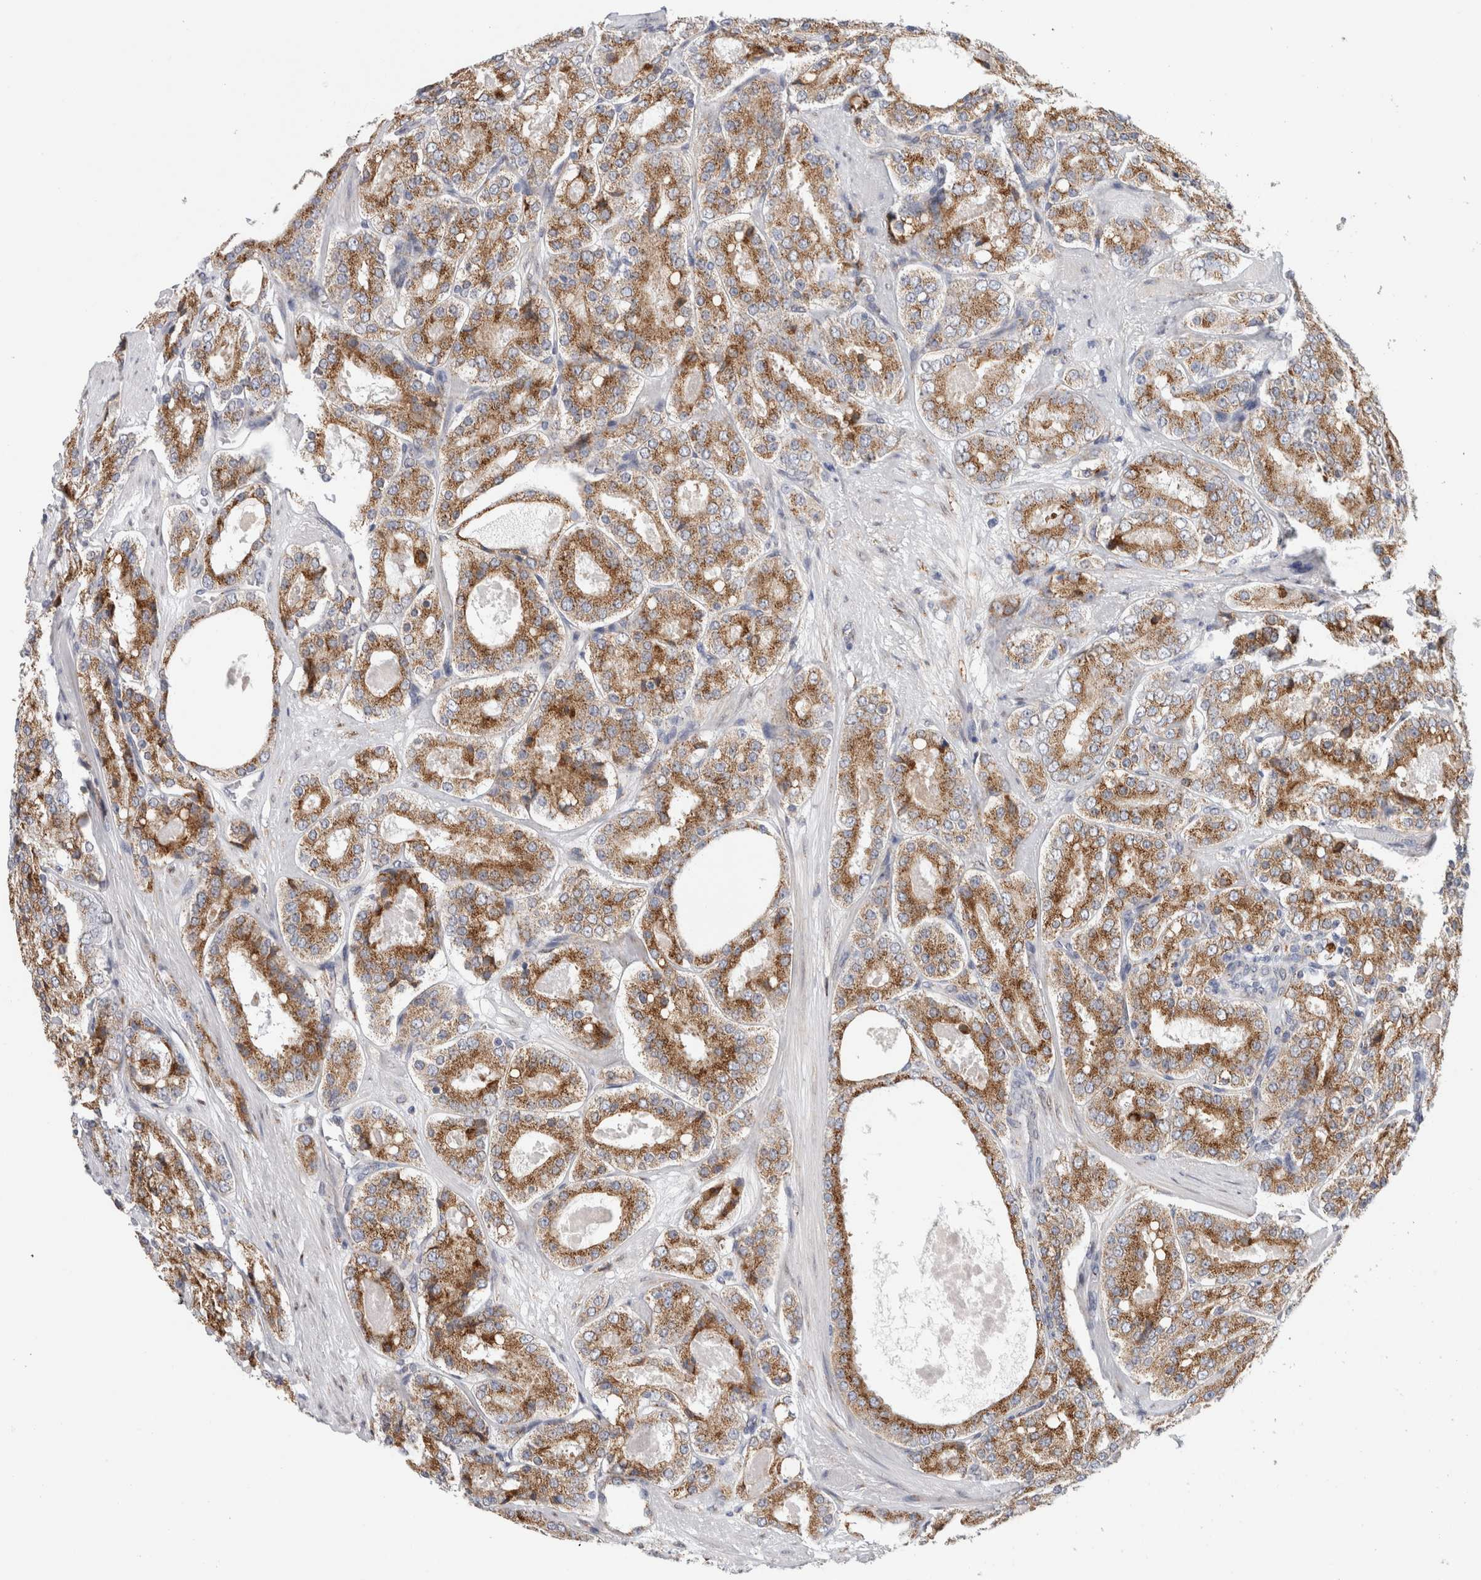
{"staining": {"intensity": "moderate", "quantity": ">75%", "location": "cytoplasmic/membranous"}, "tissue": "prostate cancer", "cell_type": "Tumor cells", "image_type": "cancer", "snomed": [{"axis": "morphology", "description": "Adenocarcinoma, High grade"}, {"axis": "topography", "description": "Prostate"}], "caption": "Immunohistochemical staining of prostate adenocarcinoma (high-grade) exhibits medium levels of moderate cytoplasmic/membranous protein positivity in approximately >75% of tumor cells.", "gene": "MCFD2", "patient": {"sex": "male", "age": 65}}